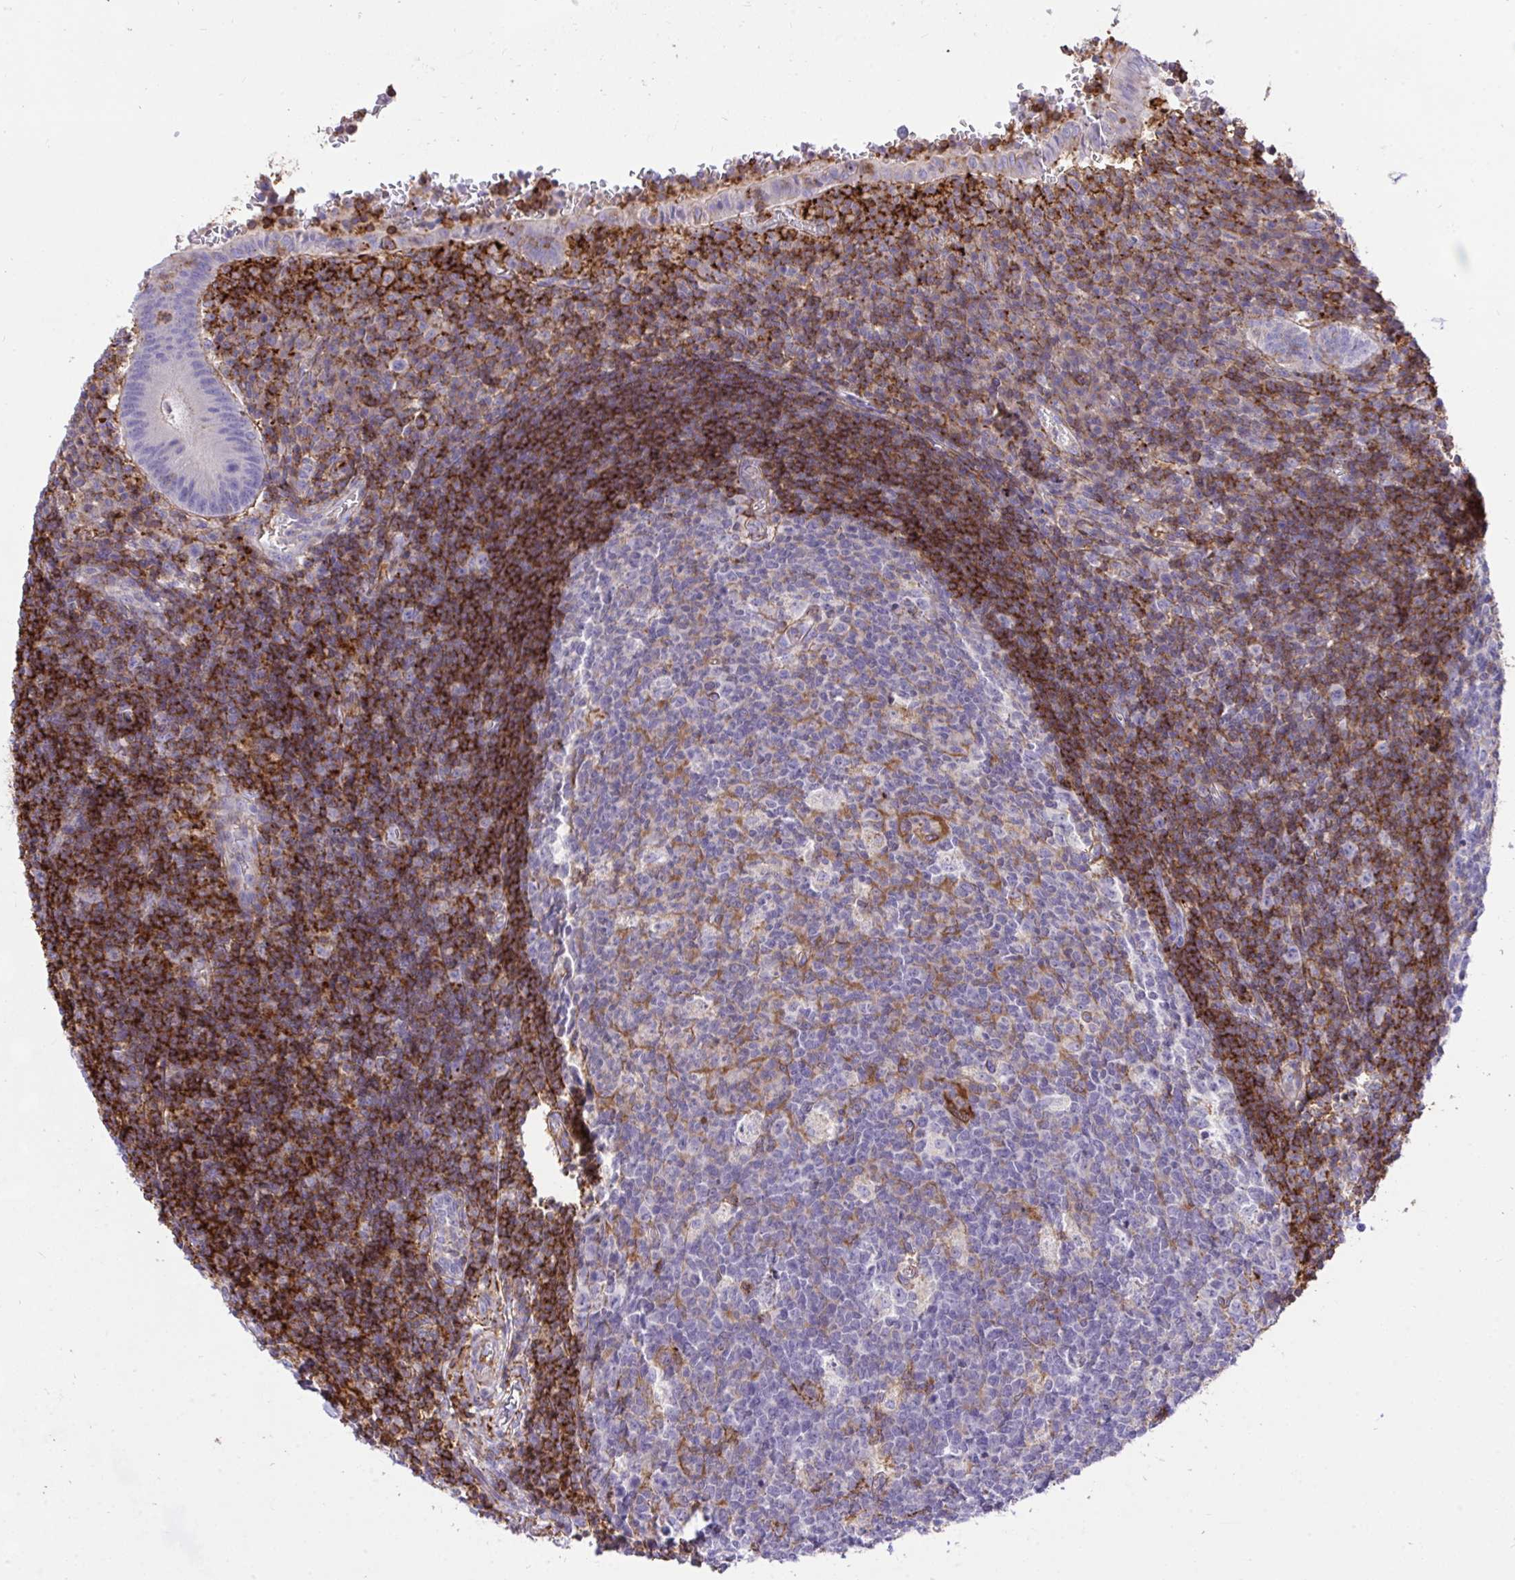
{"staining": {"intensity": "weak", "quantity": "<25%", "location": "cytoplasmic/membranous"}, "tissue": "appendix", "cell_type": "Glandular cells", "image_type": "normal", "snomed": [{"axis": "morphology", "description": "Normal tissue, NOS"}, {"axis": "topography", "description": "Appendix"}], "caption": "An IHC micrograph of benign appendix is shown. There is no staining in glandular cells of appendix.", "gene": "ERI1", "patient": {"sex": "male", "age": 18}}